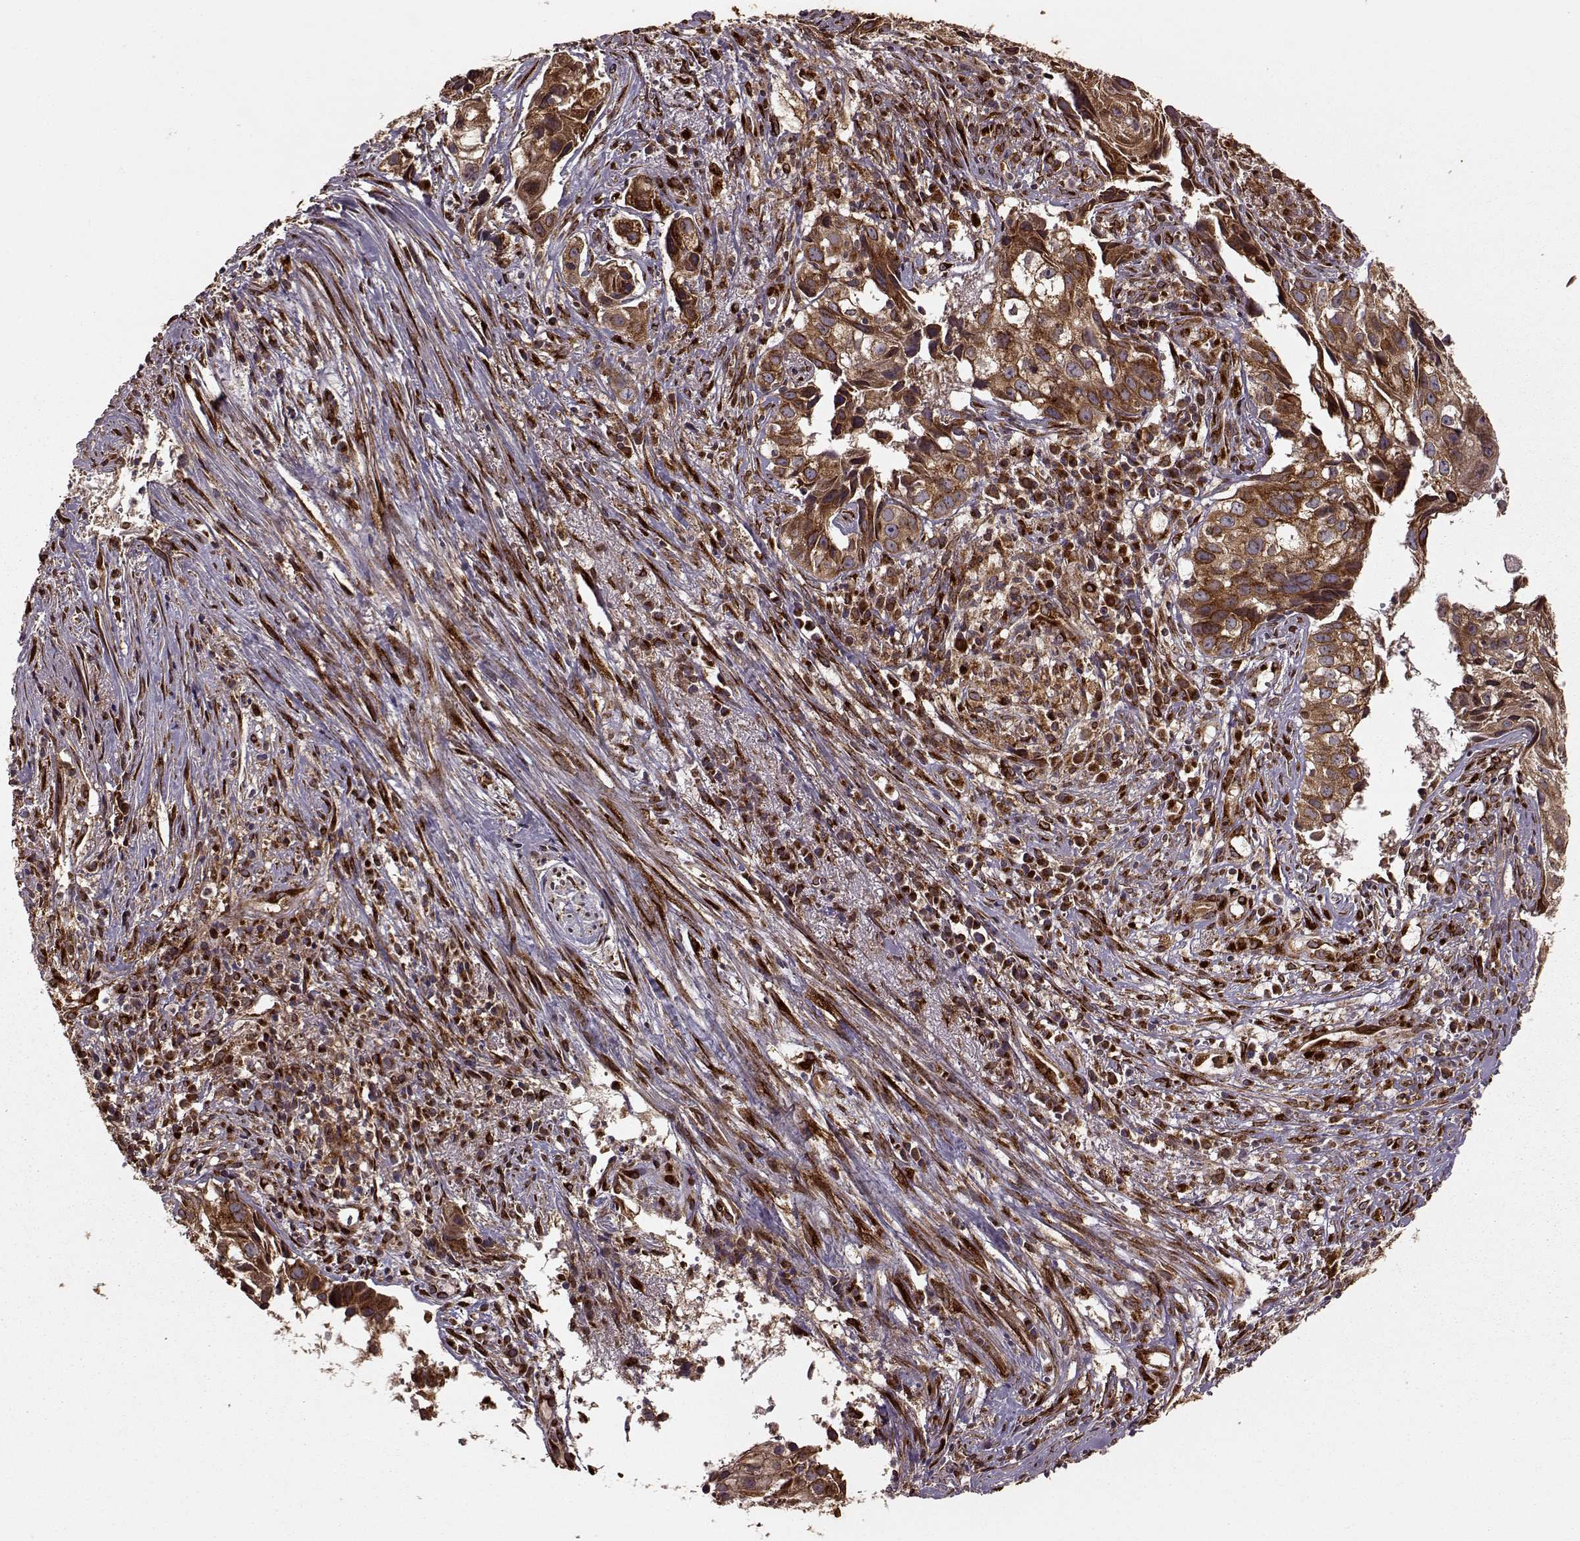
{"staining": {"intensity": "moderate", "quantity": ">75%", "location": "cytoplasmic/membranous"}, "tissue": "cervical cancer", "cell_type": "Tumor cells", "image_type": "cancer", "snomed": [{"axis": "morphology", "description": "Squamous cell carcinoma, NOS"}, {"axis": "topography", "description": "Cervix"}], "caption": "Cervical cancer stained with immunohistochemistry exhibits moderate cytoplasmic/membranous staining in about >75% of tumor cells.", "gene": "YIPF5", "patient": {"sex": "female", "age": 53}}